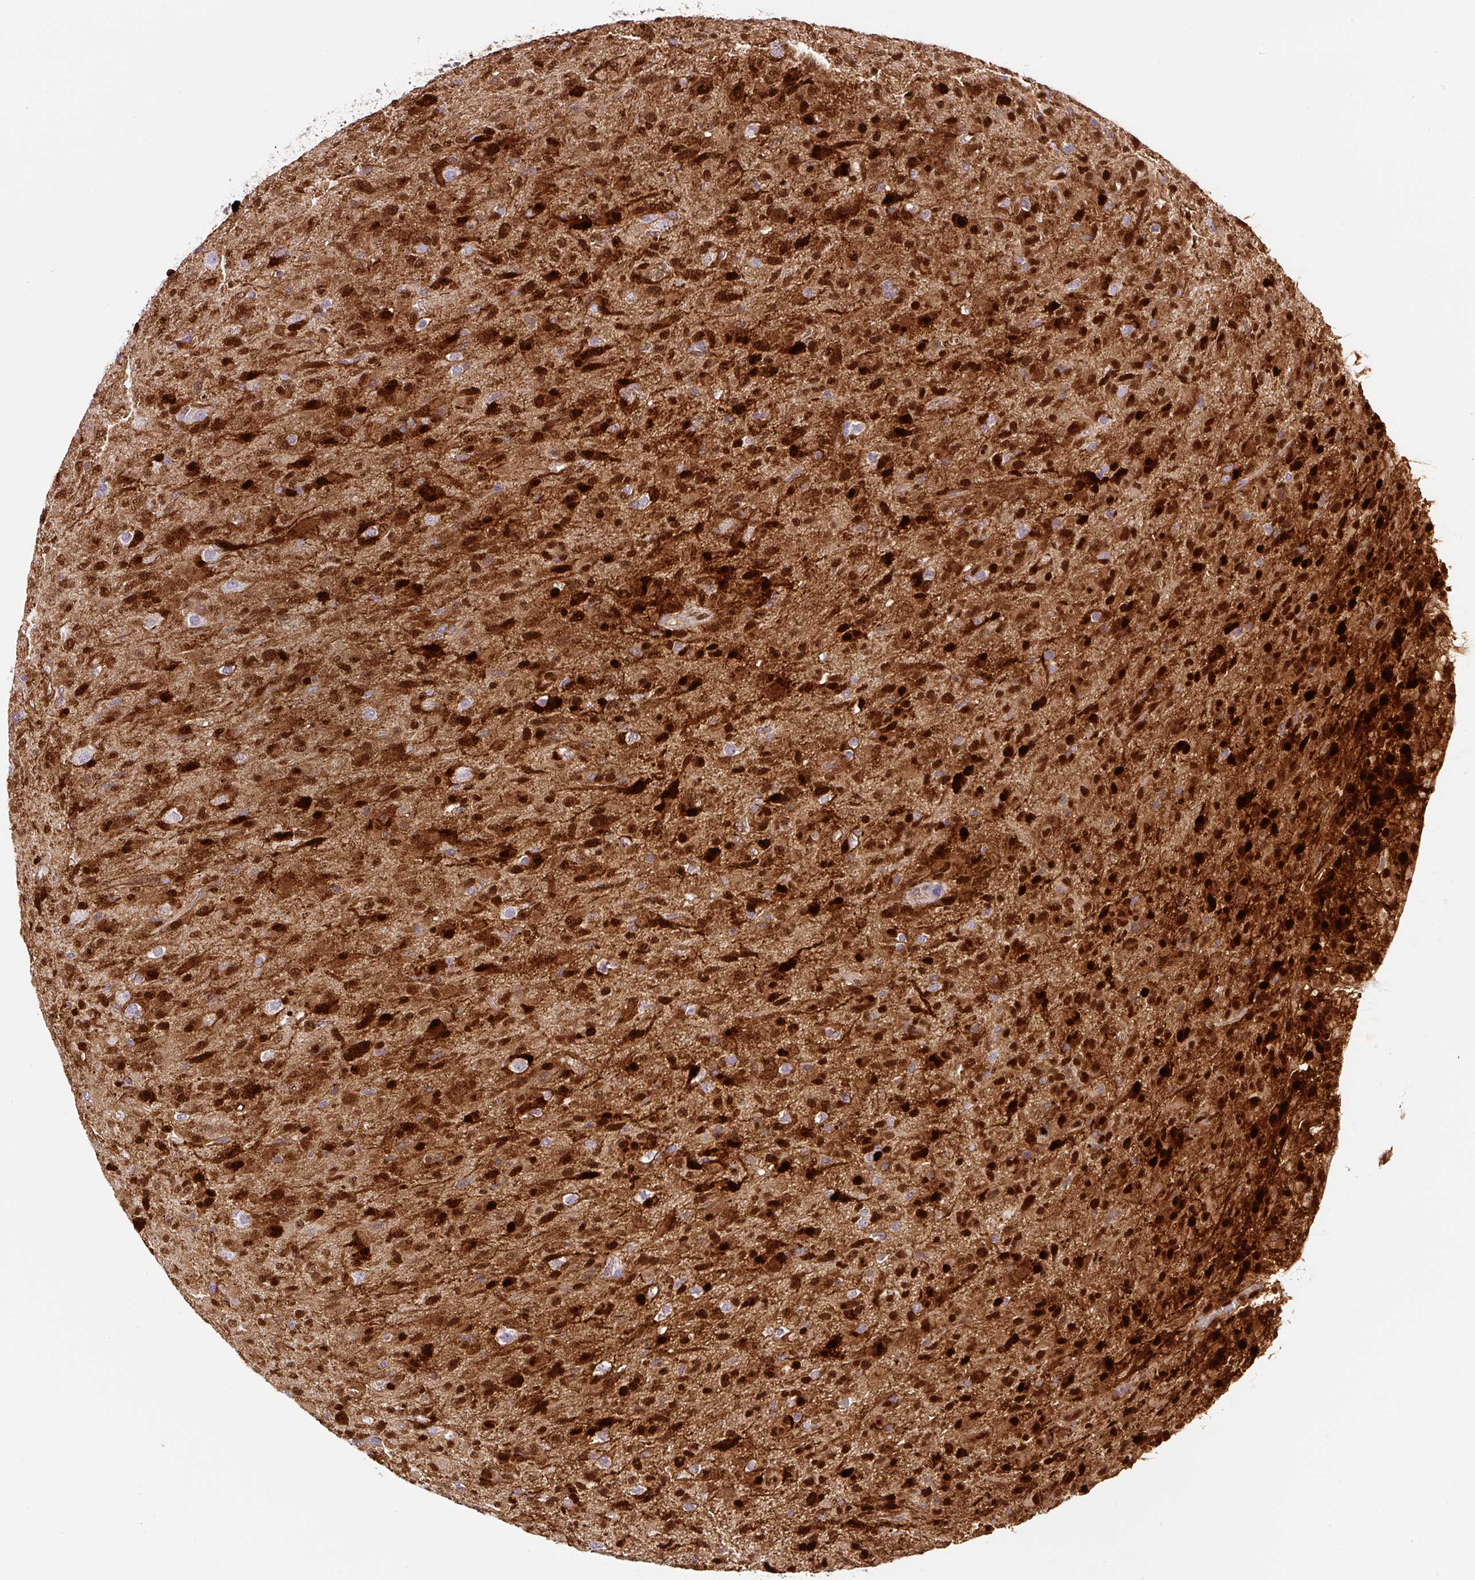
{"staining": {"intensity": "strong", "quantity": "25%-75%", "location": "cytoplasmic/membranous,nuclear"}, "tissue": "glioma", "cell_type": "Tumor cells", "image_type": "cancer", "snomed": [{"axis": "morphology", "description": "Glioma, malignant, Low grade"}, {"axis": "topography", "description": "Brain"}], "caption": "A micrograph showing strong cytoplasmic/membranous and nuclear expression in about 25%-75% of tumor cells in glioma, as visualized by brown immunohistochemical staining.", "gene": "ANXA1", "patient": {"sex": "male", "age": 65}}